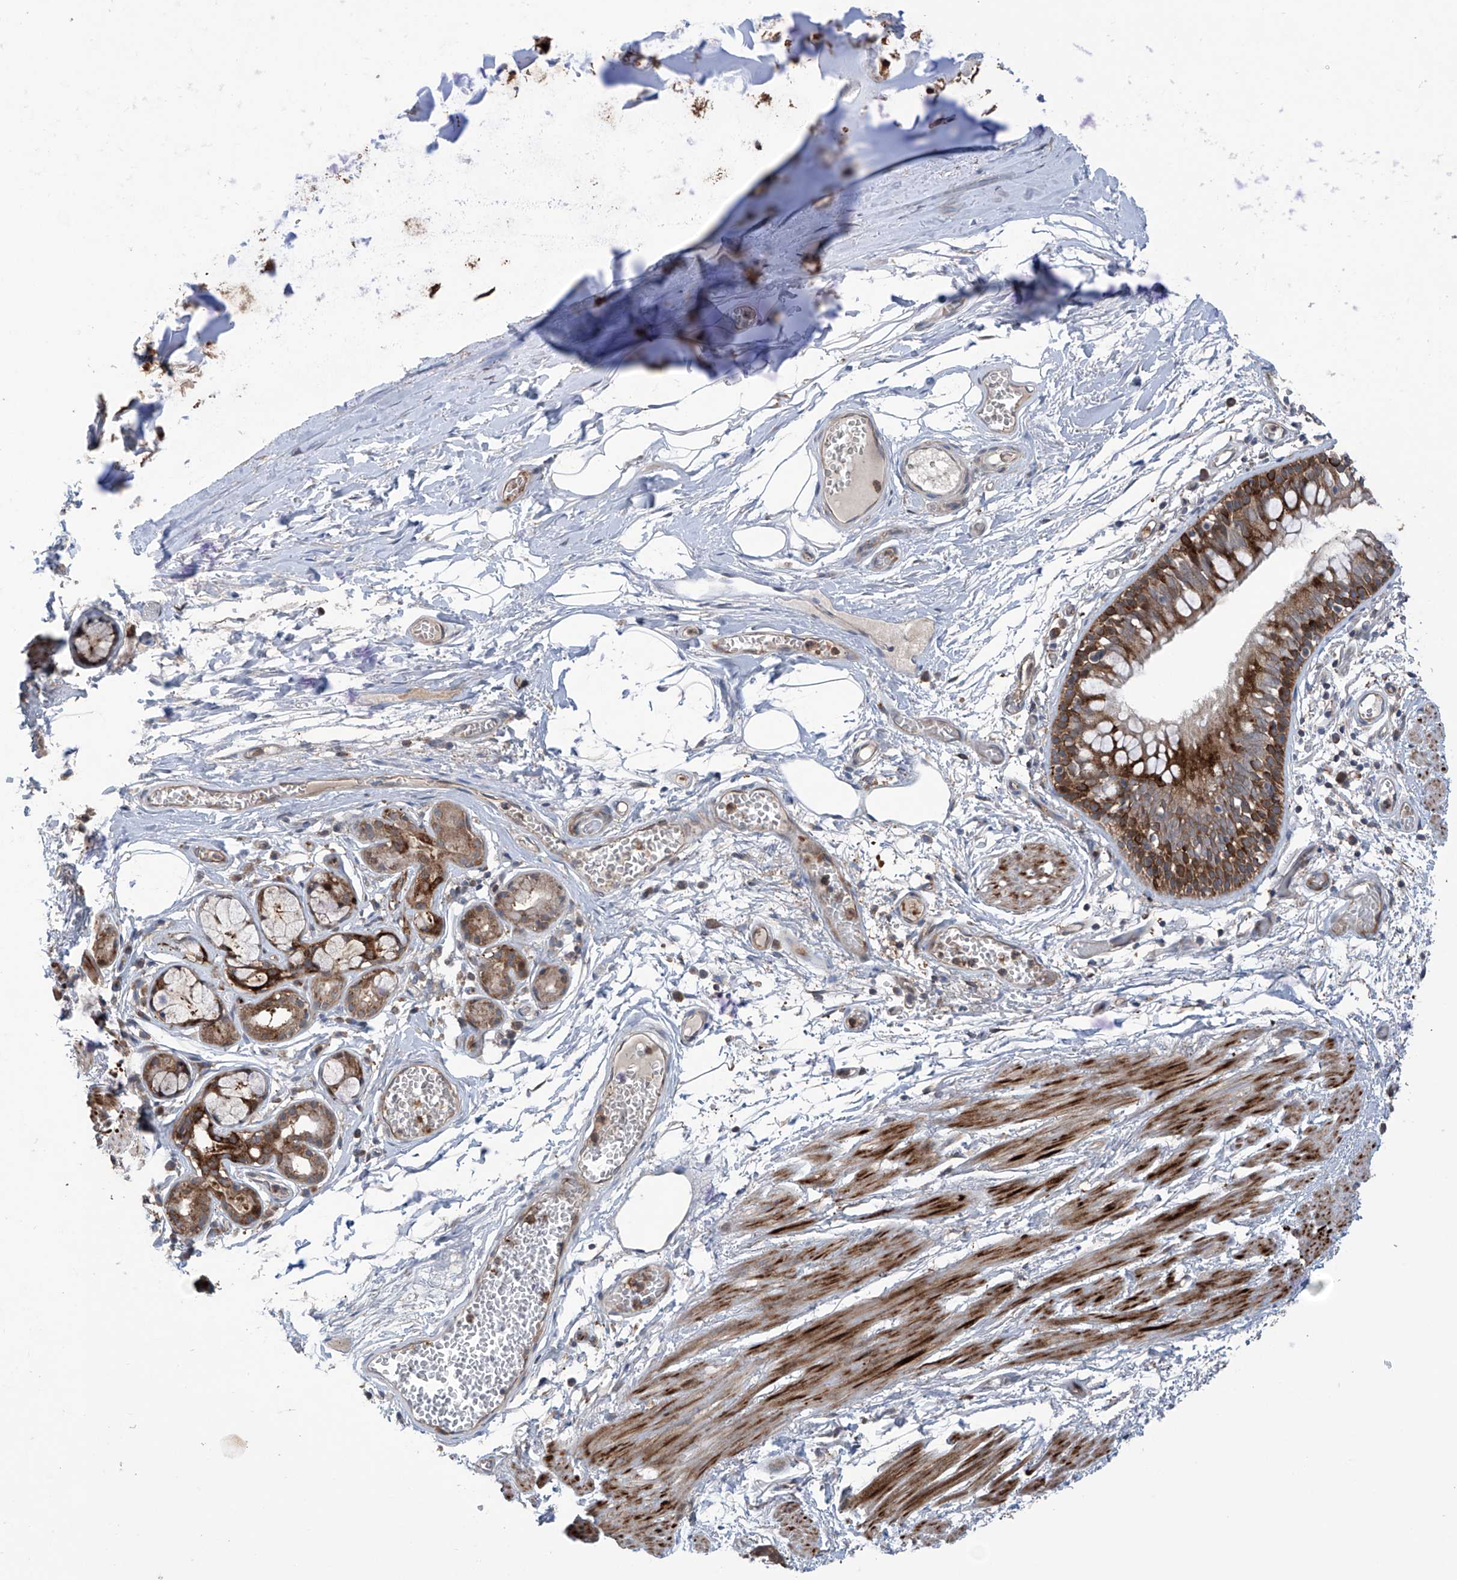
{"staining": {"intensity": "moderate", "quantity": ">75%", "location": "cytoplasmic/membranous"}, "tissue": "bronchus", "cell_type": "Respiratory epithelial cells", "image_type": "normal", "snomed": [{"axis": "morphology", "description": "Normal tissue, NOS"}, {"axis": "topography", "description": "Bronchus"}, {"axis": "topography", "description": "Lung"}], "caption": "Immunohistochemistry (IHC) of normal bronchus exhibits medium levels of moderate cytoplasmic/membranous positivity in approximately >75% of respiratory epithelial cells.", "gene": "SAMD3", "patient": {"sex": "male", "age": 56}}